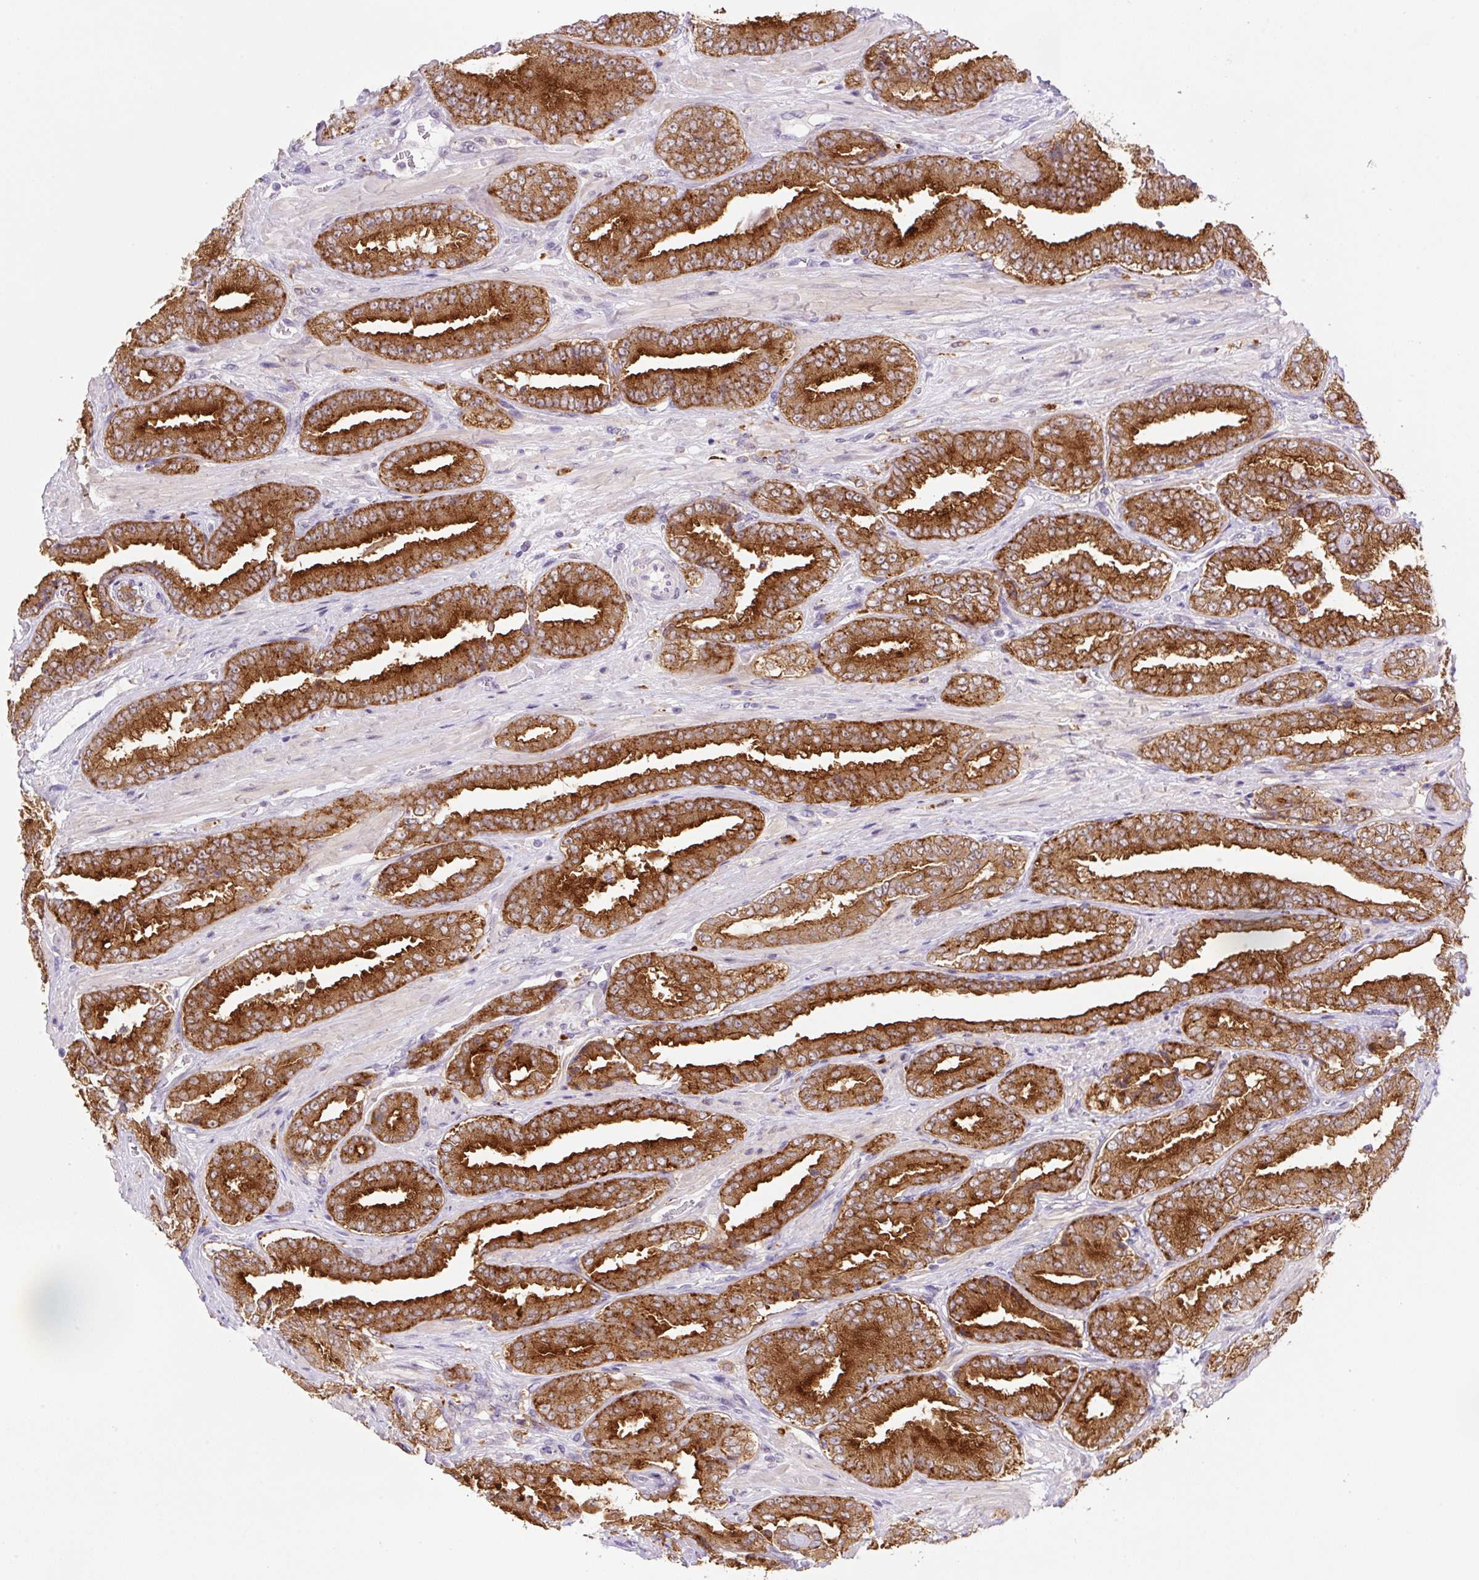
{"staining": {"intensity": "strong", "quantity": ">75%", "location": "cytoplasmic/membranous"}, "tissue": "prostate cancer", "cell_type": "Tumor cells", "image_type": "cancer", "snomed": [{"axis": "morphology", "description": "Adenocarcinoma, High grade"}, {"axis": "topography", "description": "Prostate"}], "caption": "Protein staining reveals strong cytoplasmic/membranous staining in about >75% of tumor cells in high-grade adenocarcinoma (prostate).", "gene": "CEBPZOS", "patient": {"sex": "male", "age": 72}}